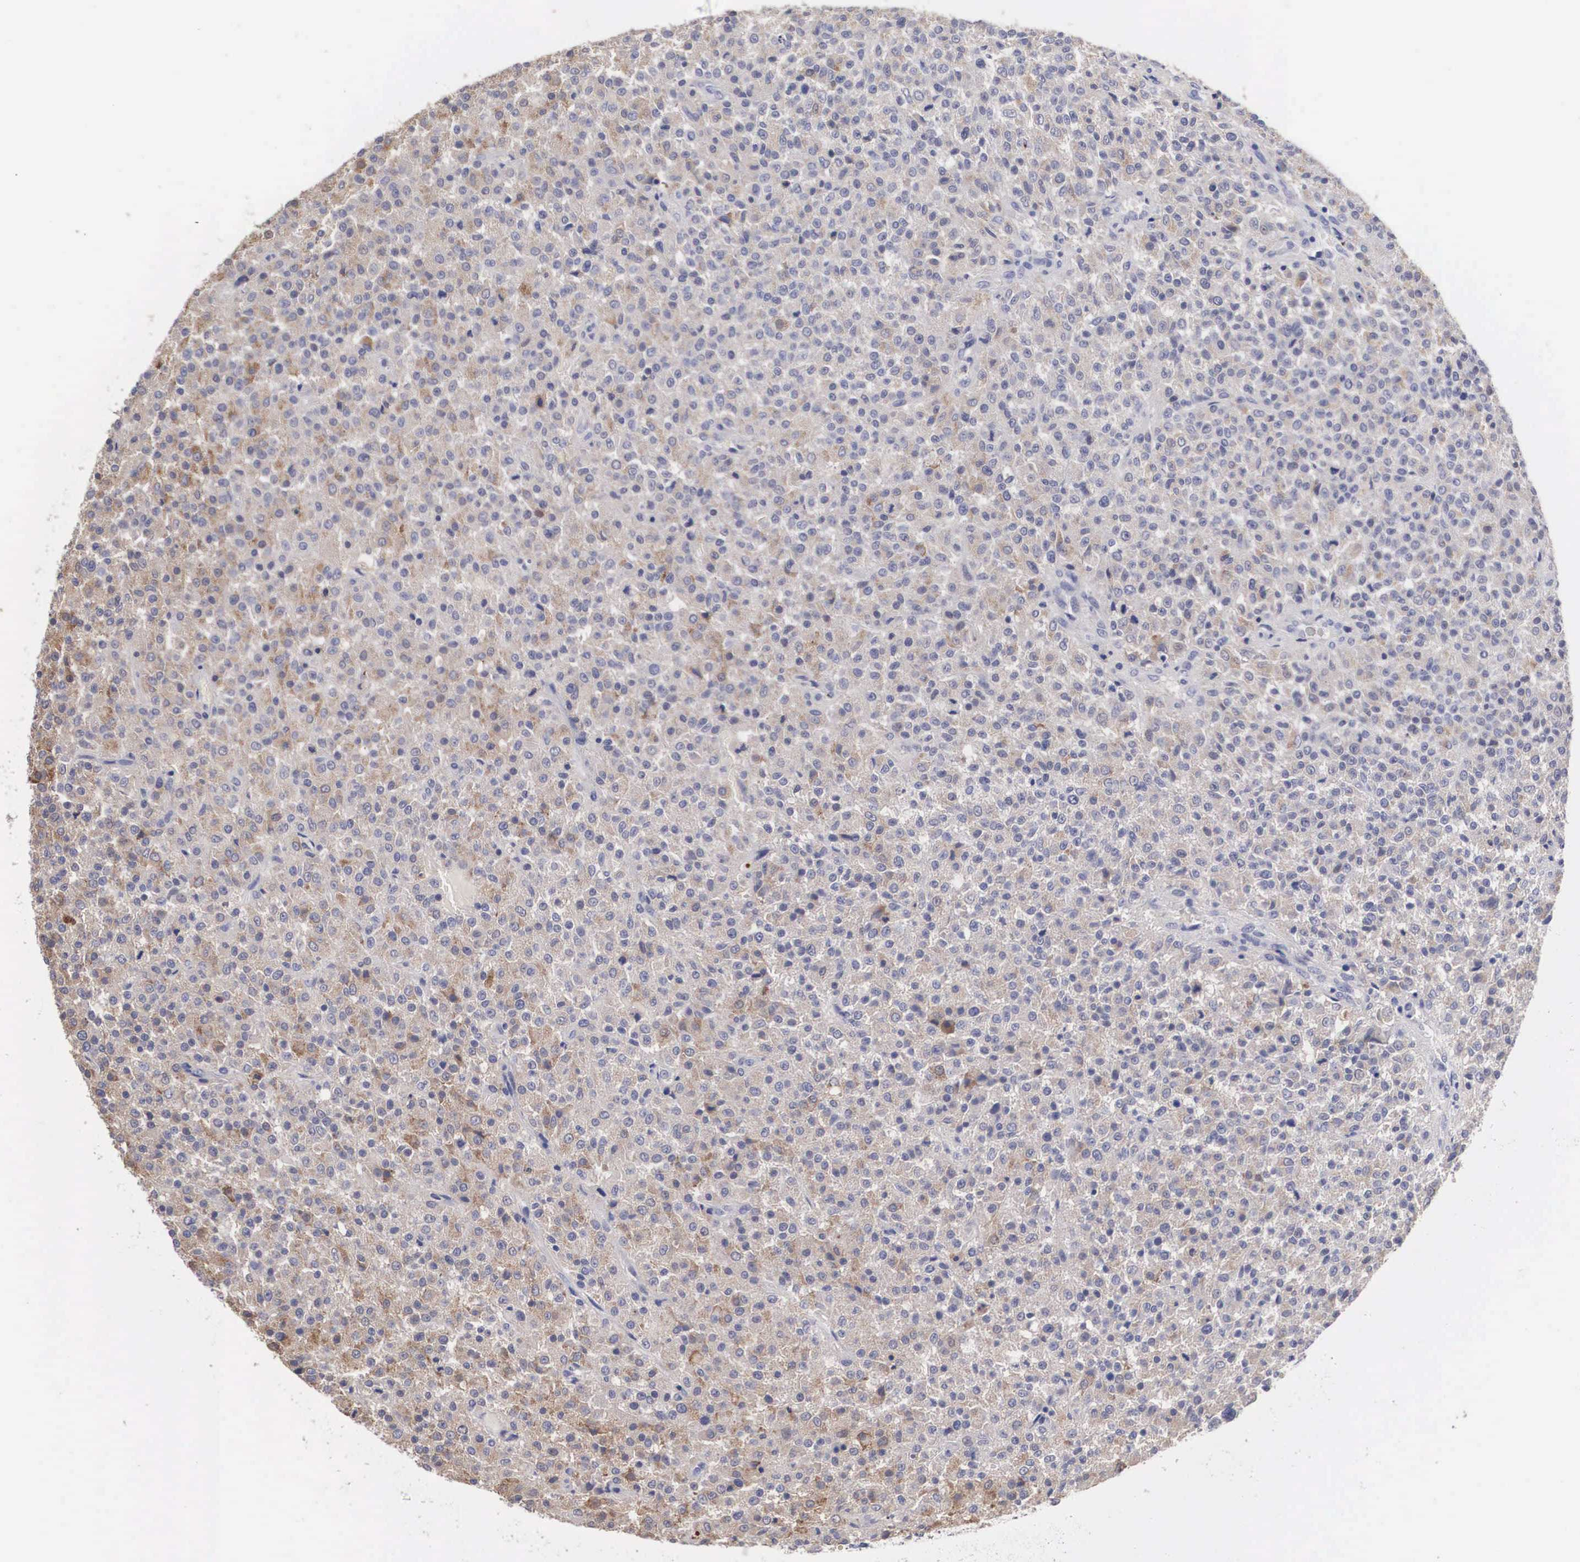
{"staining": {"intensity": "weak", "quantity": "25%-75%", "location": "cytoplasmic/membranous"}, "tissue": "testis cancer", "cell_type": "Tumor cells", "image_type": "cancer", "snomed": [{"axis": "morphology", "description": "Seminoma, NOS"}, {"axis": "topography", "description": "Testis"}], "caption": "An image of human seminoma (testis) stained for a protein demonstrates weak cytoplasmic/membranous brown staining in tumor cells.", "gene": "ABHD4", "patient": {"sex": "male", "age": 59}}